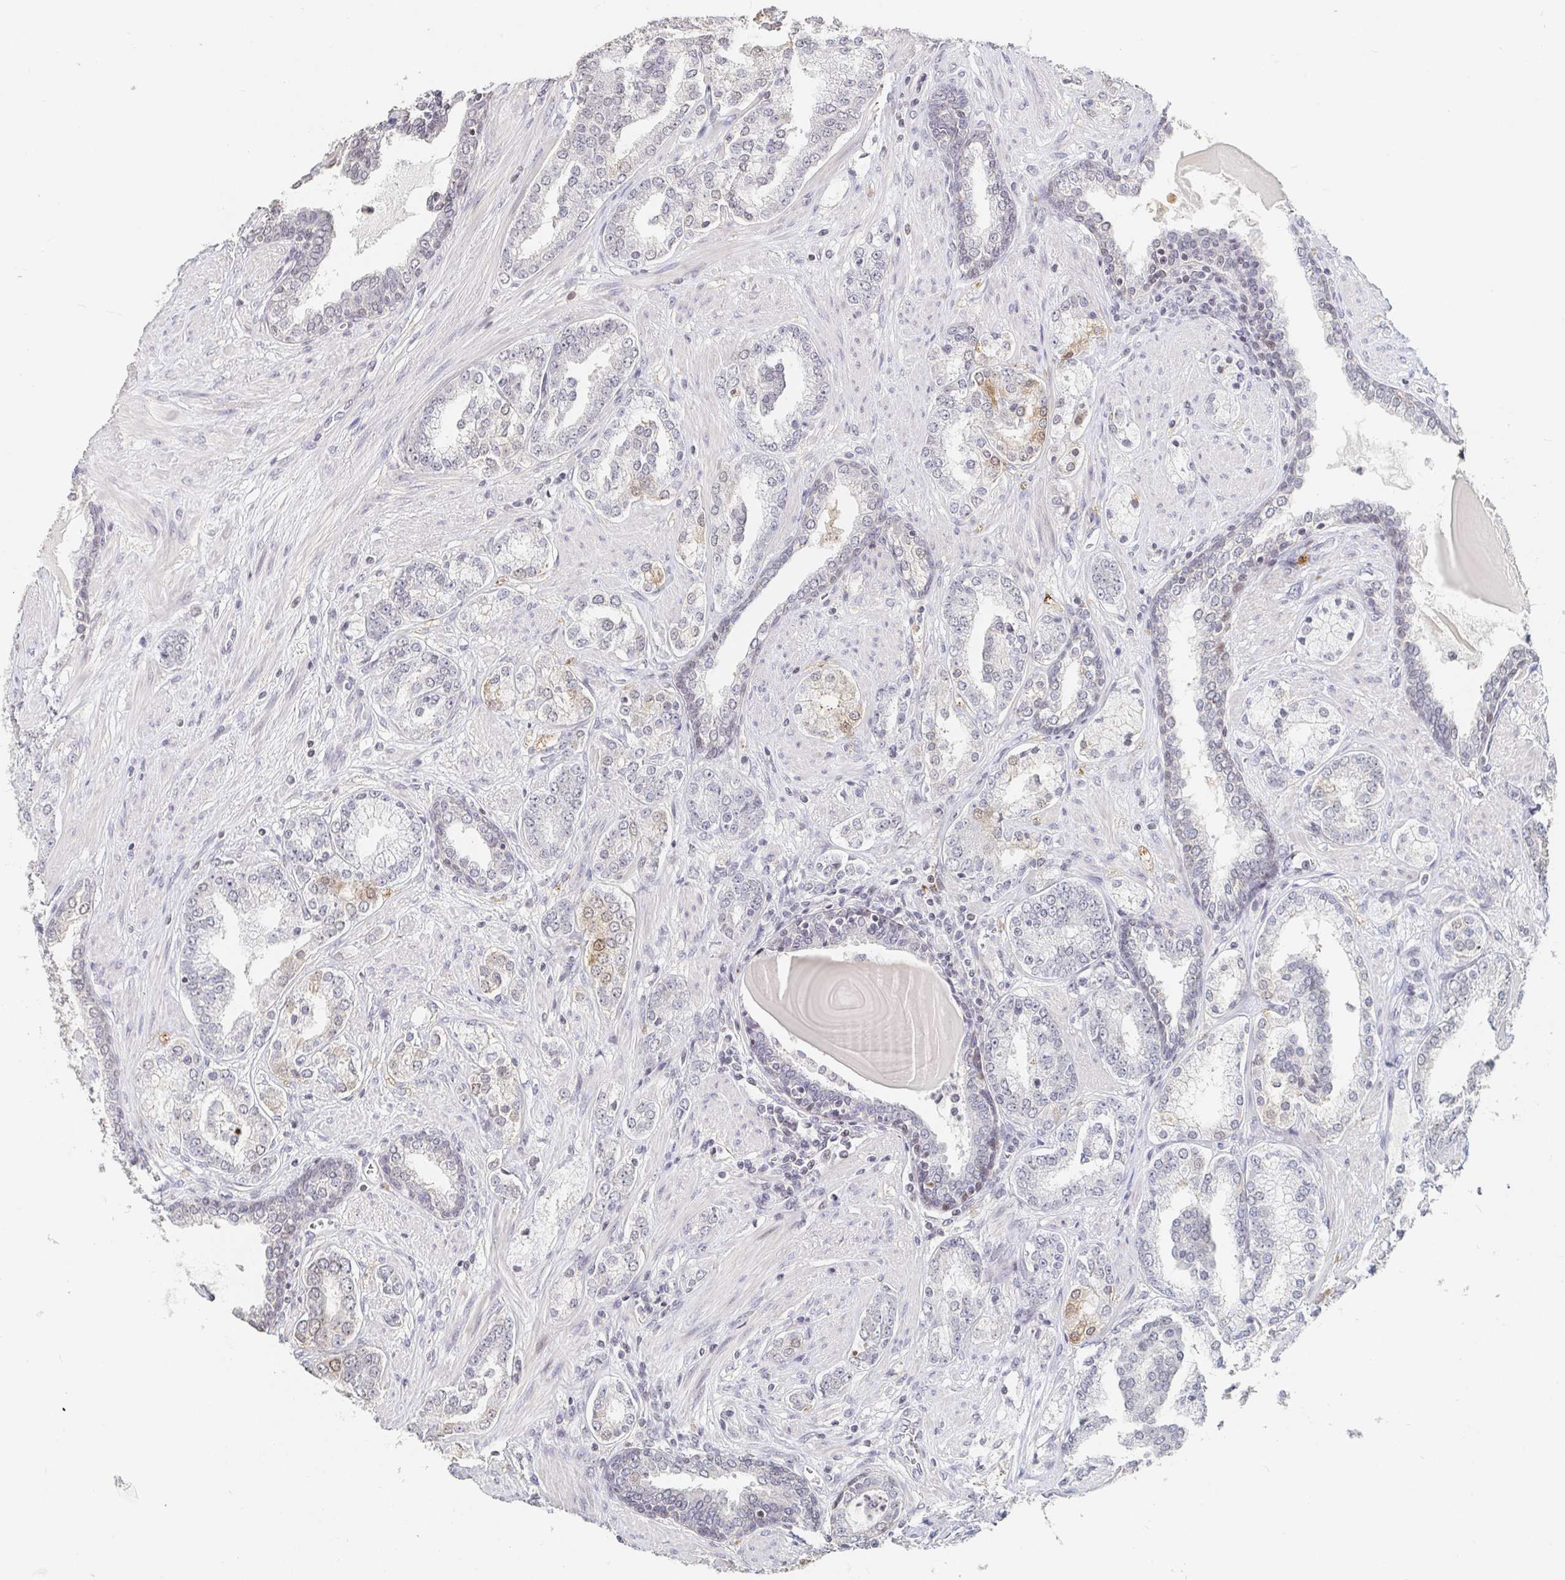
{"staining": {"intensity": "negative", "quantity": "none", "location": "none"}, "tissue": "prostate cancer", "cell_type": "Tumor cells", "image_type": "cancer", "snomed": [{"axis": "morphology", "description": "Adenocarcinoma, High grade"}, {"axis": "topography", "description": "Prostate"}], "caption": "A micrograph of prostate cancer (adenocarcinoma (high-grade)) stained for a protein shows no brown staining in tumor cells. (Immunohistochemistry, brightfield microscopy, high magnification).", "gene": "NME9", "patient": {"sex": "male", "age": 62}}